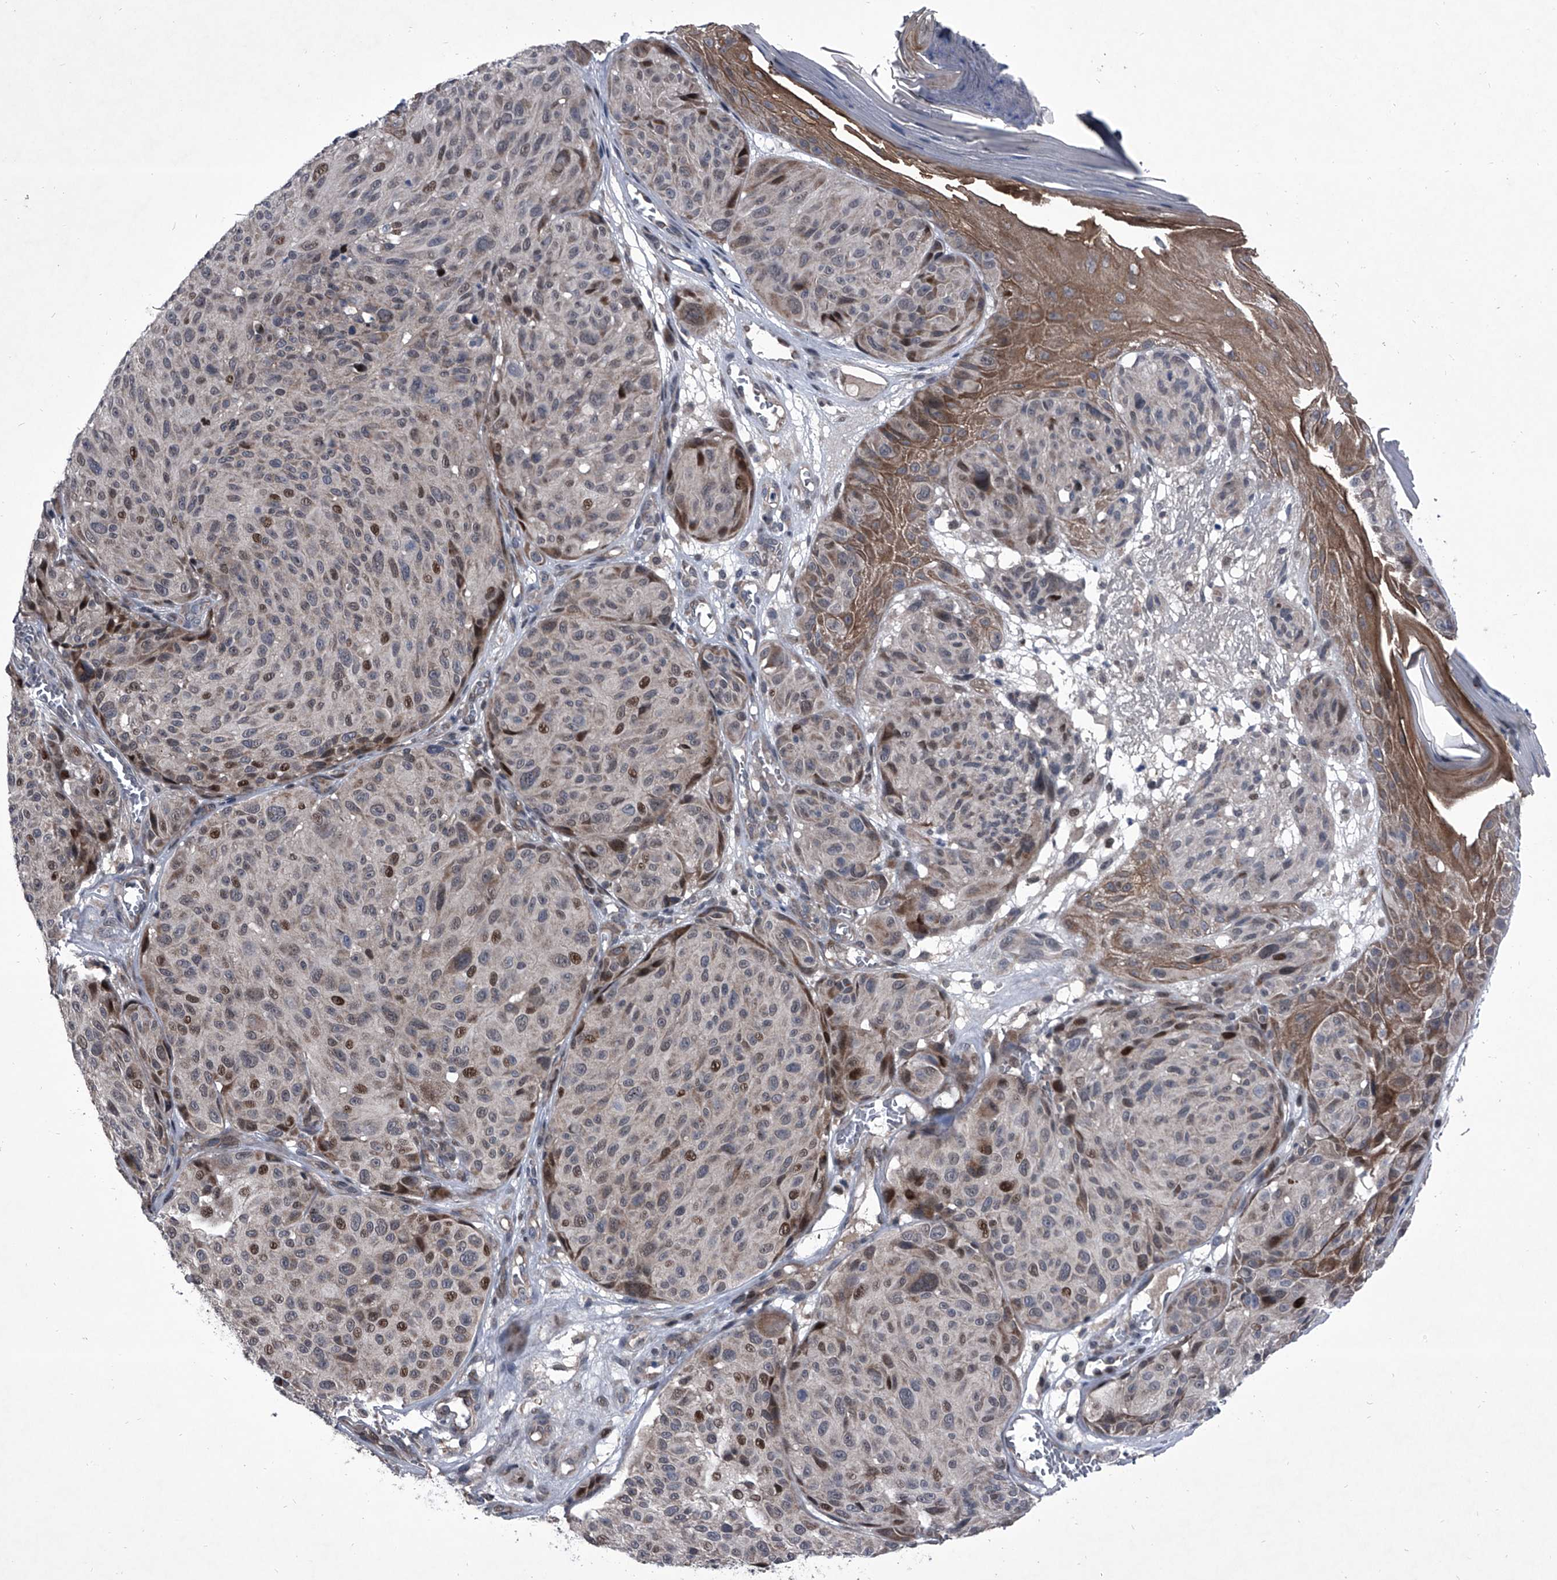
{"staining": {"intensity": "moderate", "quantity": "<25%", "location": "nuclear"}, "tissue": "melanoma", "cell_type": "Tumor cells", "image_type": "cancer", "snomed": [{"axis": "morphology", "description": "Malignant melanoma, NOS"}, {"axis": "topography", "description": "Skin"}], "caption": "Malignant melanoma was stained to show a protein in brown. There is low levels of moderate nuclear positivity in approximately <25% of tumor cells.", "gene": "ELK4", "patient": {"sex": "male", "age": 83}}